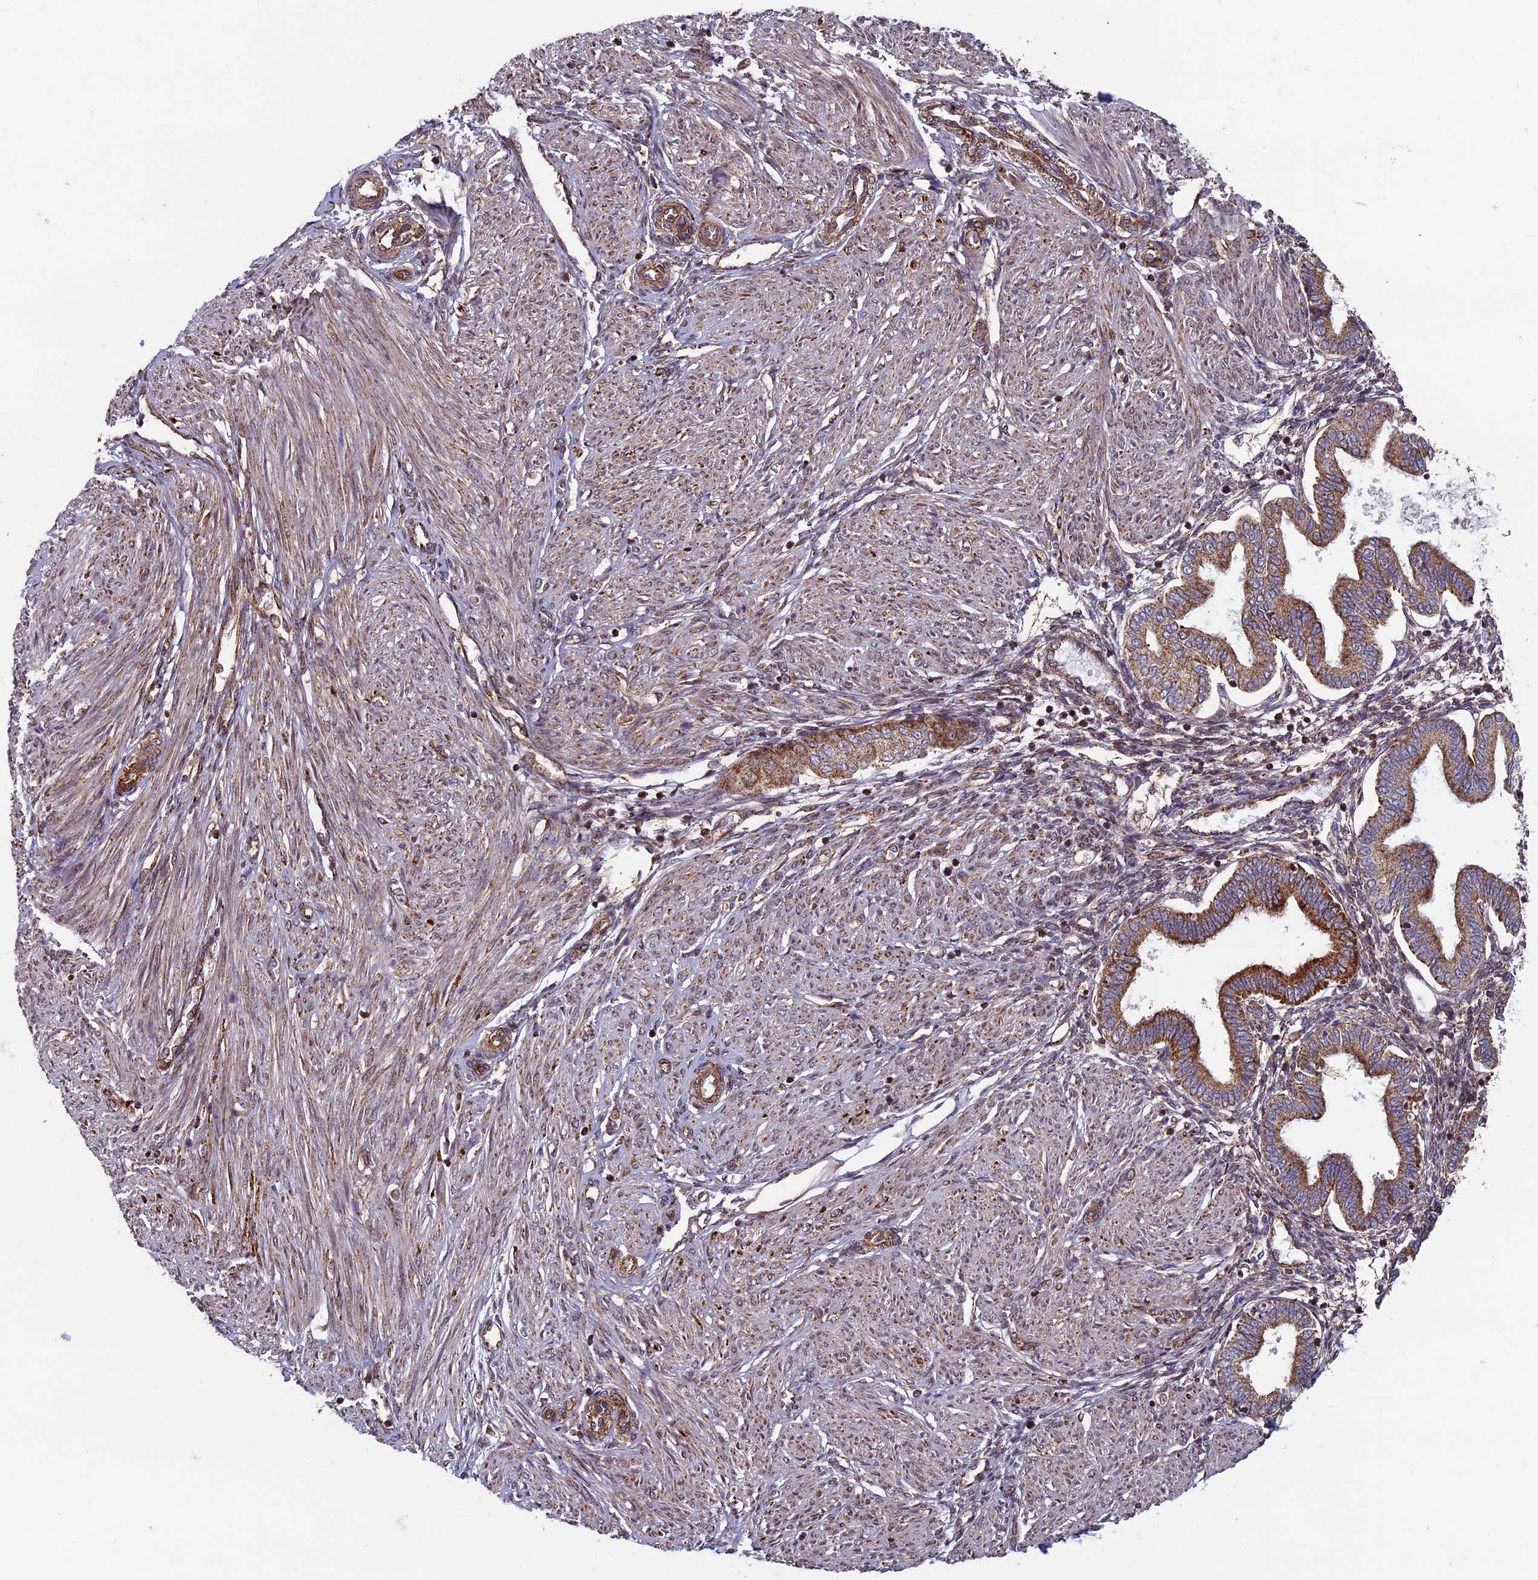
{"staining": {"intensity": "moderate", "quantity": ">75%", "location": "cytoplasmic/membranous"}, "tissue": "endometrium", "cell_type": "Cells in endometrial stroma", "image_type": "normal", "snomed": [{"axis": "morphology", "description": "Normal tissue, NOS"}, {"axis": "topography", "description": "Endometrium"}], "caption": "The histopathology image reveals staining of benign endometrium, revealing moderate cytoplasmic/membranous protein positivity (brown color) within cells in endometrial stroma. The protein of interest is stained brown, and the nuclei are stained in blue (DAB (3,3'-diaminobenzidine) IHC with brightfield microscopy, high magnification).", "gene": "CCDC8", "patient": {"sex": "female", "age": 53}}